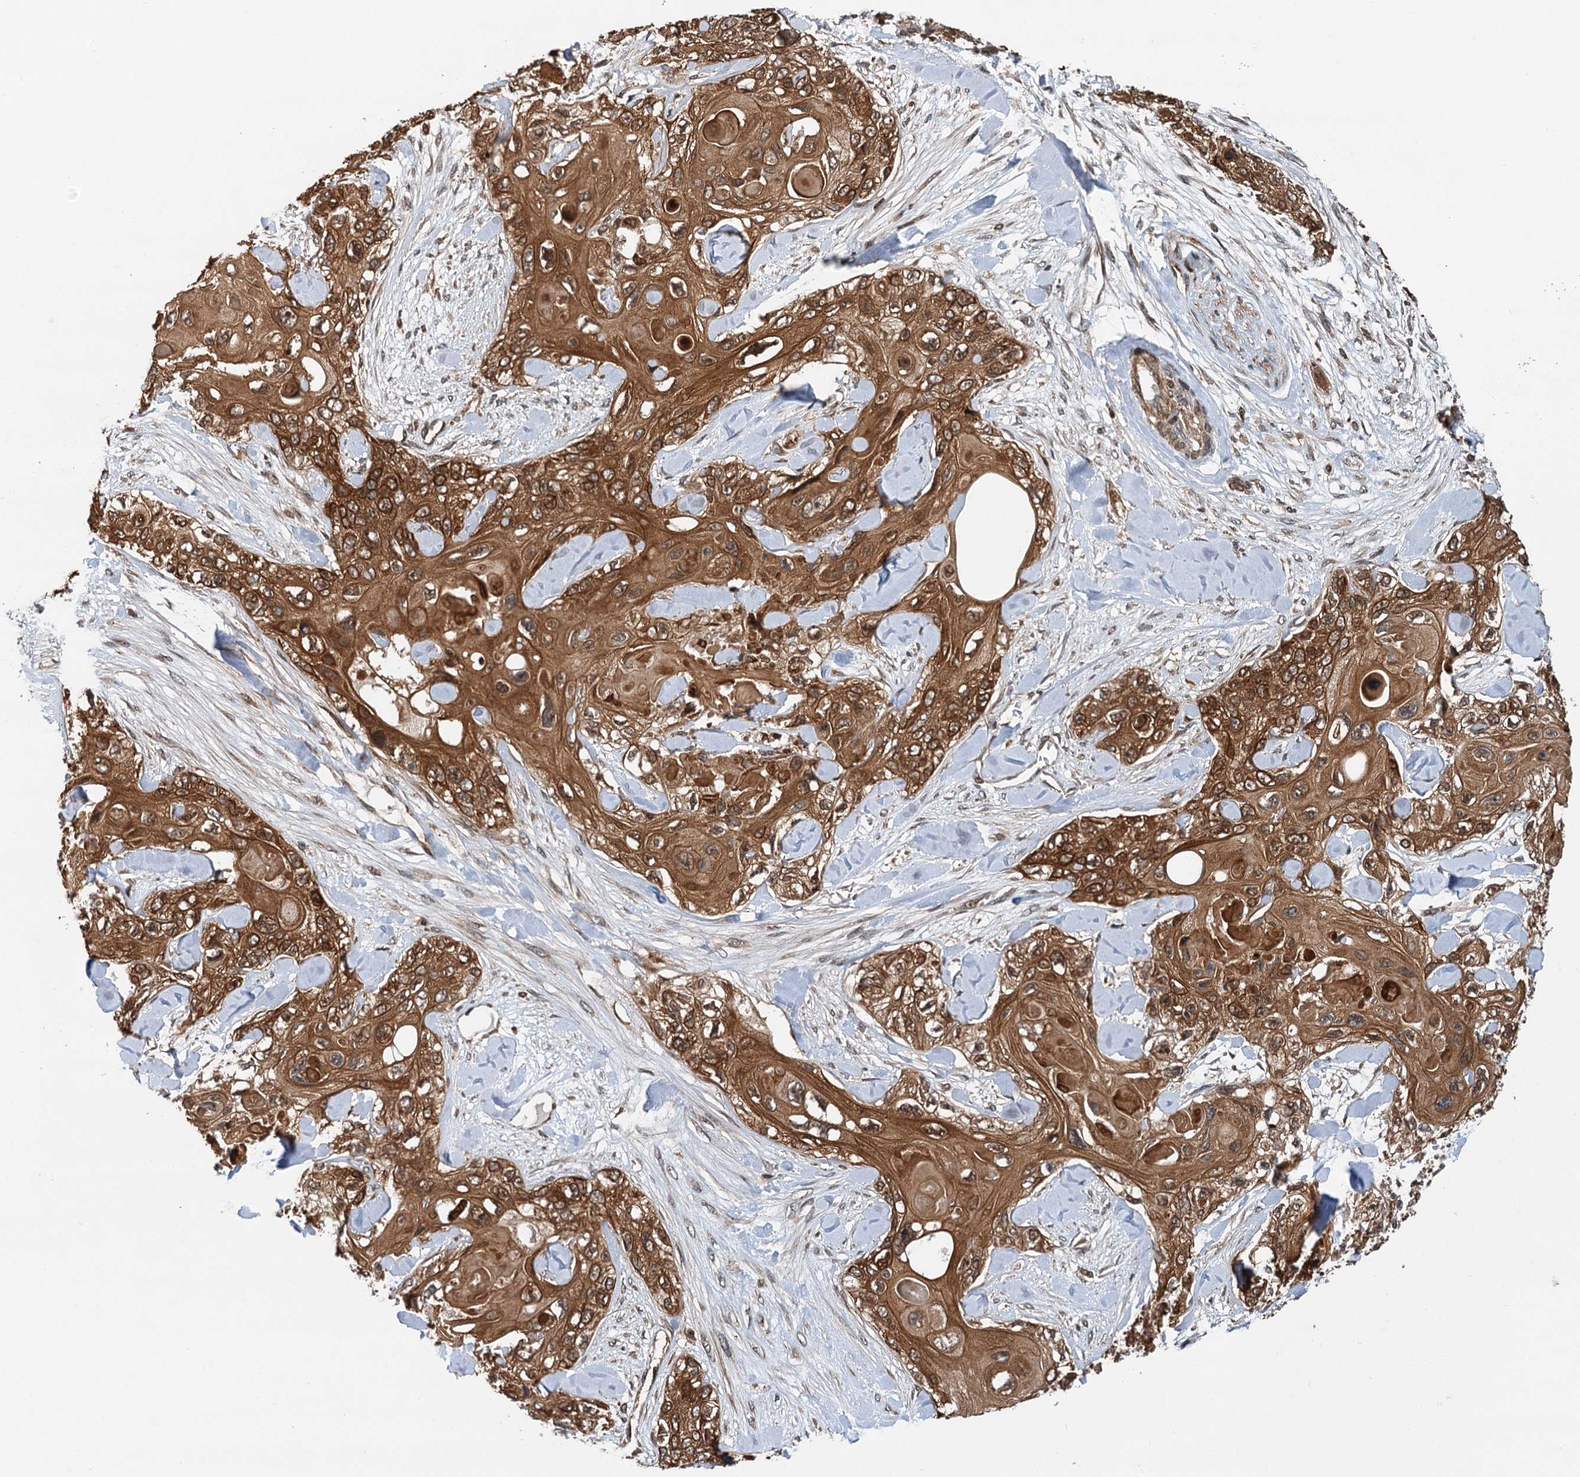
{"staining": {"intensity": "strong", "quantity": ">75%", "location": "cytoplasmic/membranous,nuclear"}, "tissue": "skin cancer", "cell_type": "Tumor cells", "image_type": "cancer", "snomed": [{"axis": "morphology", "description": "Normal tissue, NOS"}, {"axis": "morphology", "description": "Squamous cell carcinoma, NOS"}, {"axis": "topography", "description": "Skin"}], "caption": "DAB (3,3'-diaminobenzidine) immunohistochemical staining of human skin cancer (squamous cell carcinoma) shows strong cytoplasmic/membranous and nuclear protein expression in approximately >75% of tumor cells. The staining was performed using DAB, with brown indicating positive protein expression. Nuclei are stained blue with hematoxylin.", "gene": "STUB1", "patient": {"sex": "male", "age": 72}}